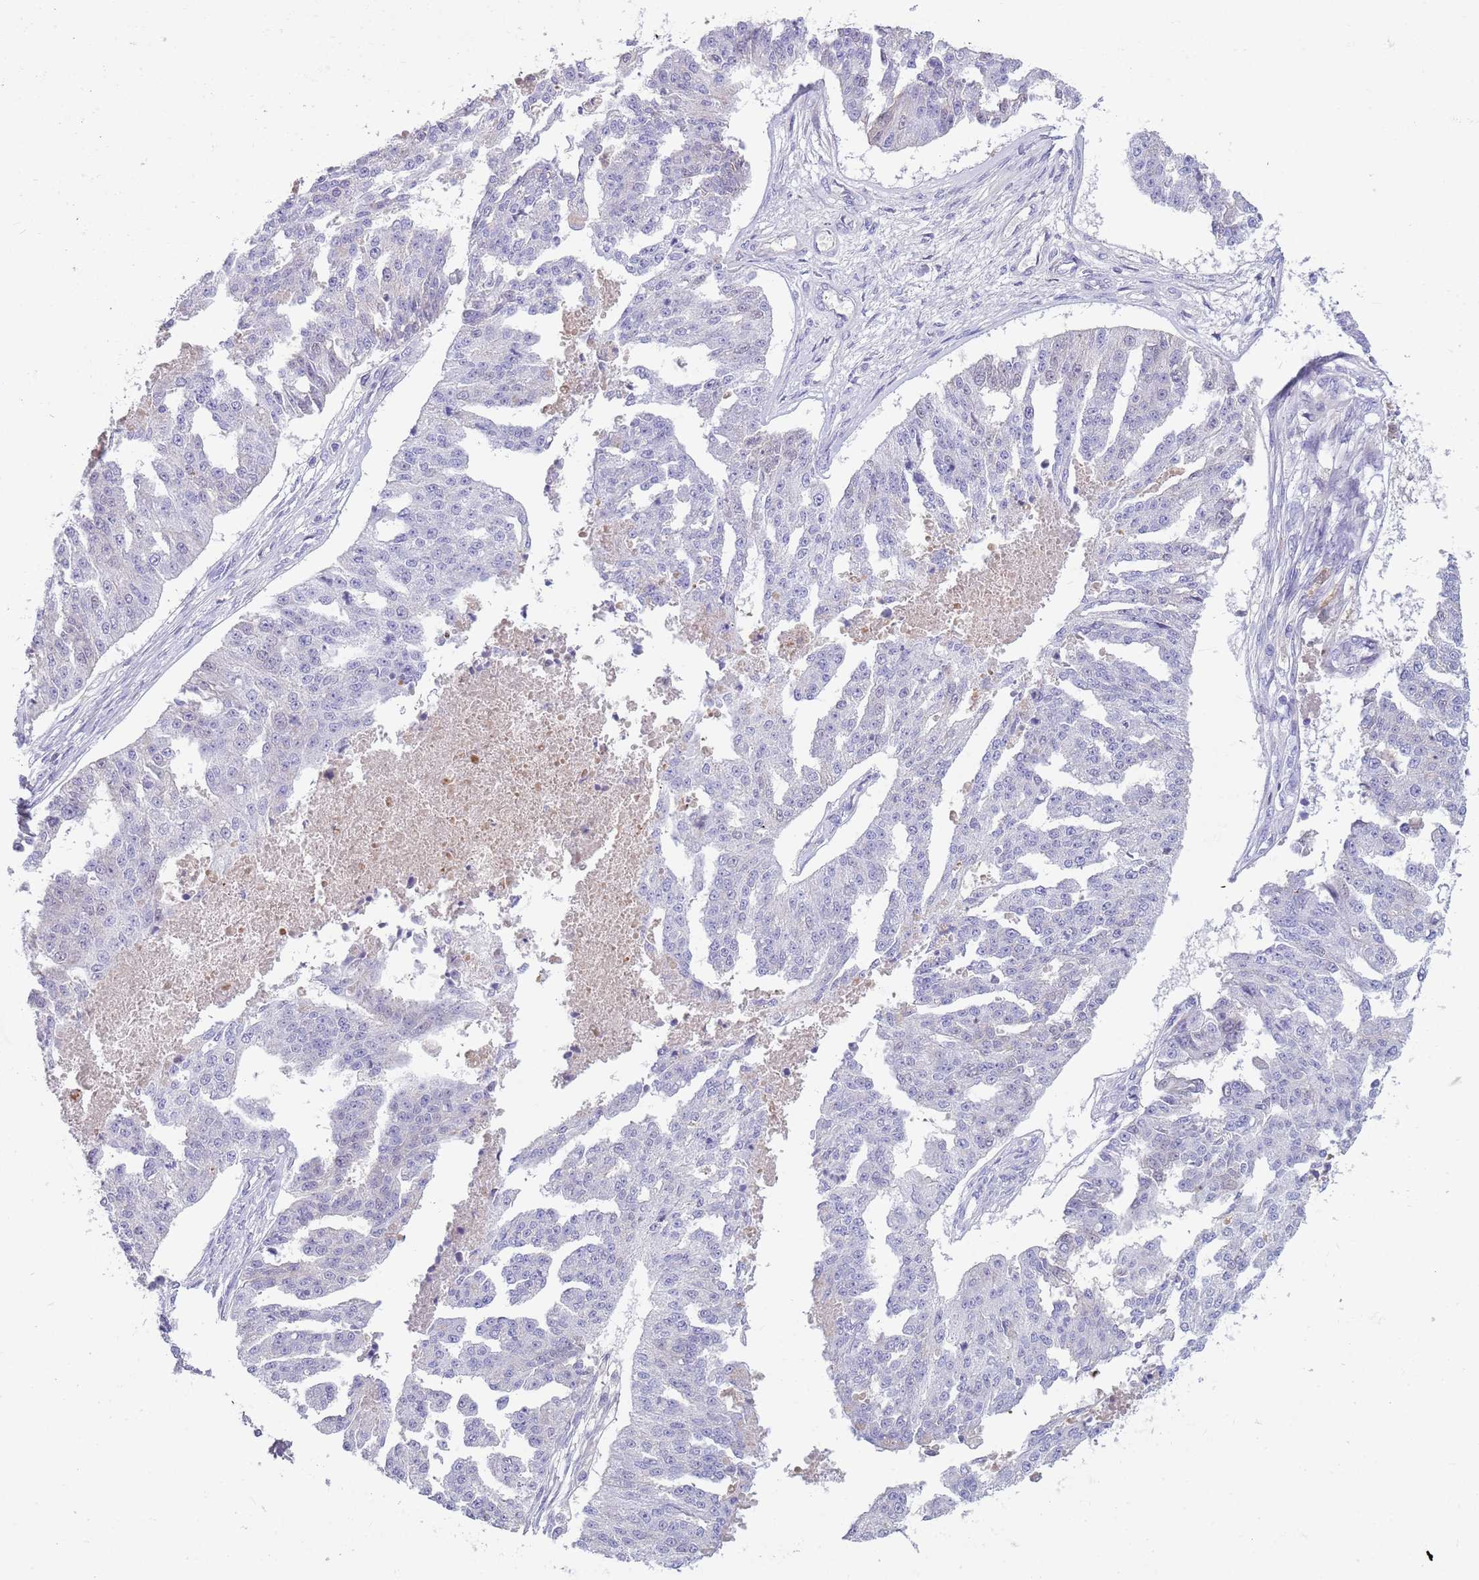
{"staining": {"intensity": "negative", "quantity": "none", "location": "none"}, "tissue": "ovarian cancer", "cell_type": "Tumor cells", "image_type": "cancer", "snomed": [{"axis": "morphology", "description": "Cystadenocarcinoma, serous, NOS"}, {"axis": "topography", "description": "Ovary"}], "caption": "This photomicrograph is of ovarian cancer (serous cystadenocarcinoma) stained with immunohistochemistry to label a protein in brown with the nuclei are counter-stained blue. There is no expression in tumor cells.", "gene": "LEPROTL1", "patient": {"sex": "female", "age": 58}}